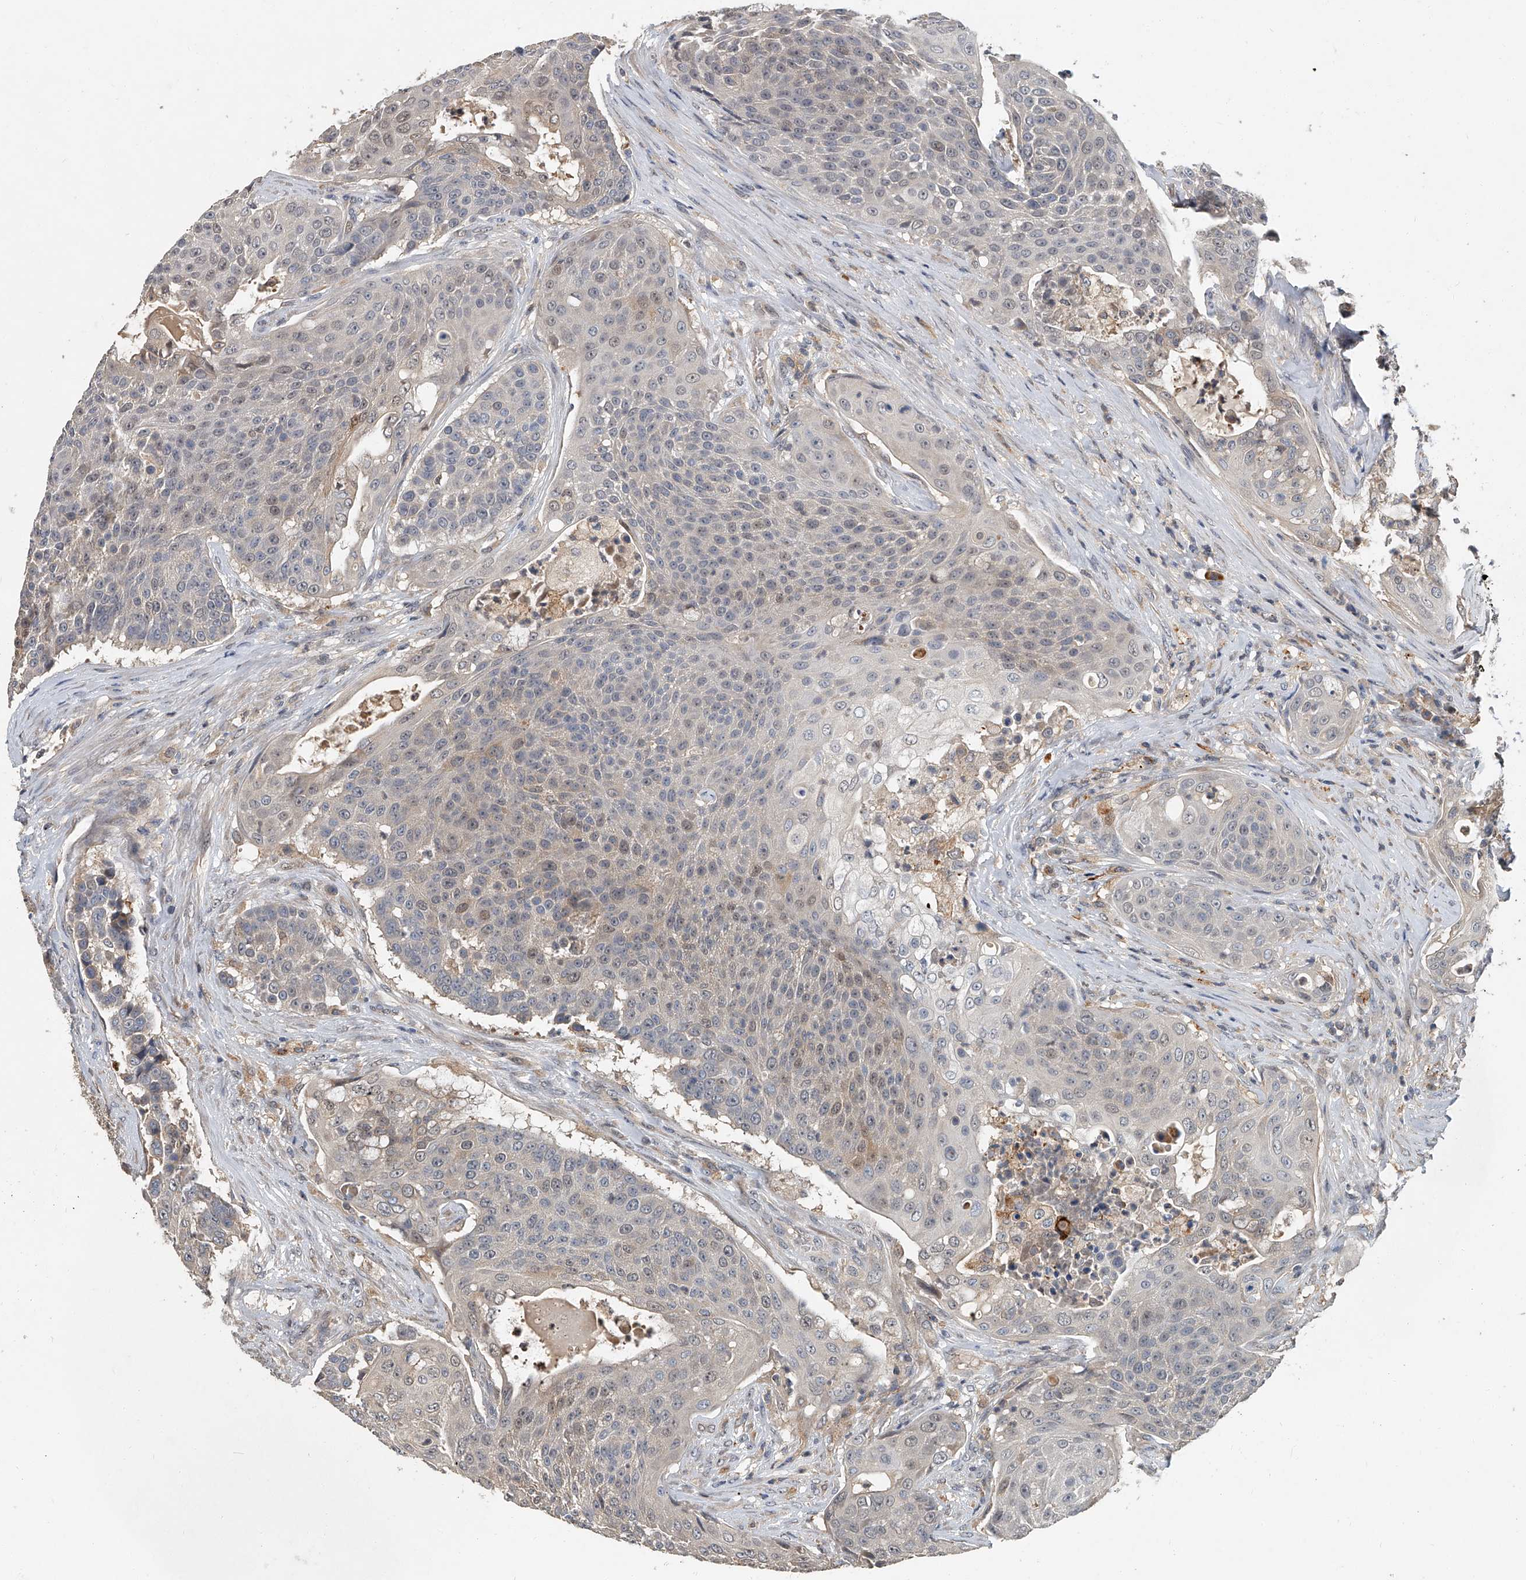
{"staining": {"intensity": "weak", "quantity": "<25%", "location": "nuclear"}, "tissue": "urothelial cancer", "cell_type": "Tumor cells", "image_type": "cancer", "snomed": [{"axis": "morphology", "description": "Urothelial carcinoma, High grade"}, {"axis": "topography", "description": "Urinary bladder"}], "caption": "A photomicrograph of urothelial cancer stained for a protein displays no brown staining in tumor cells.", "gene": "JAG2", "patient": {"sex": "female", "age": 63}}